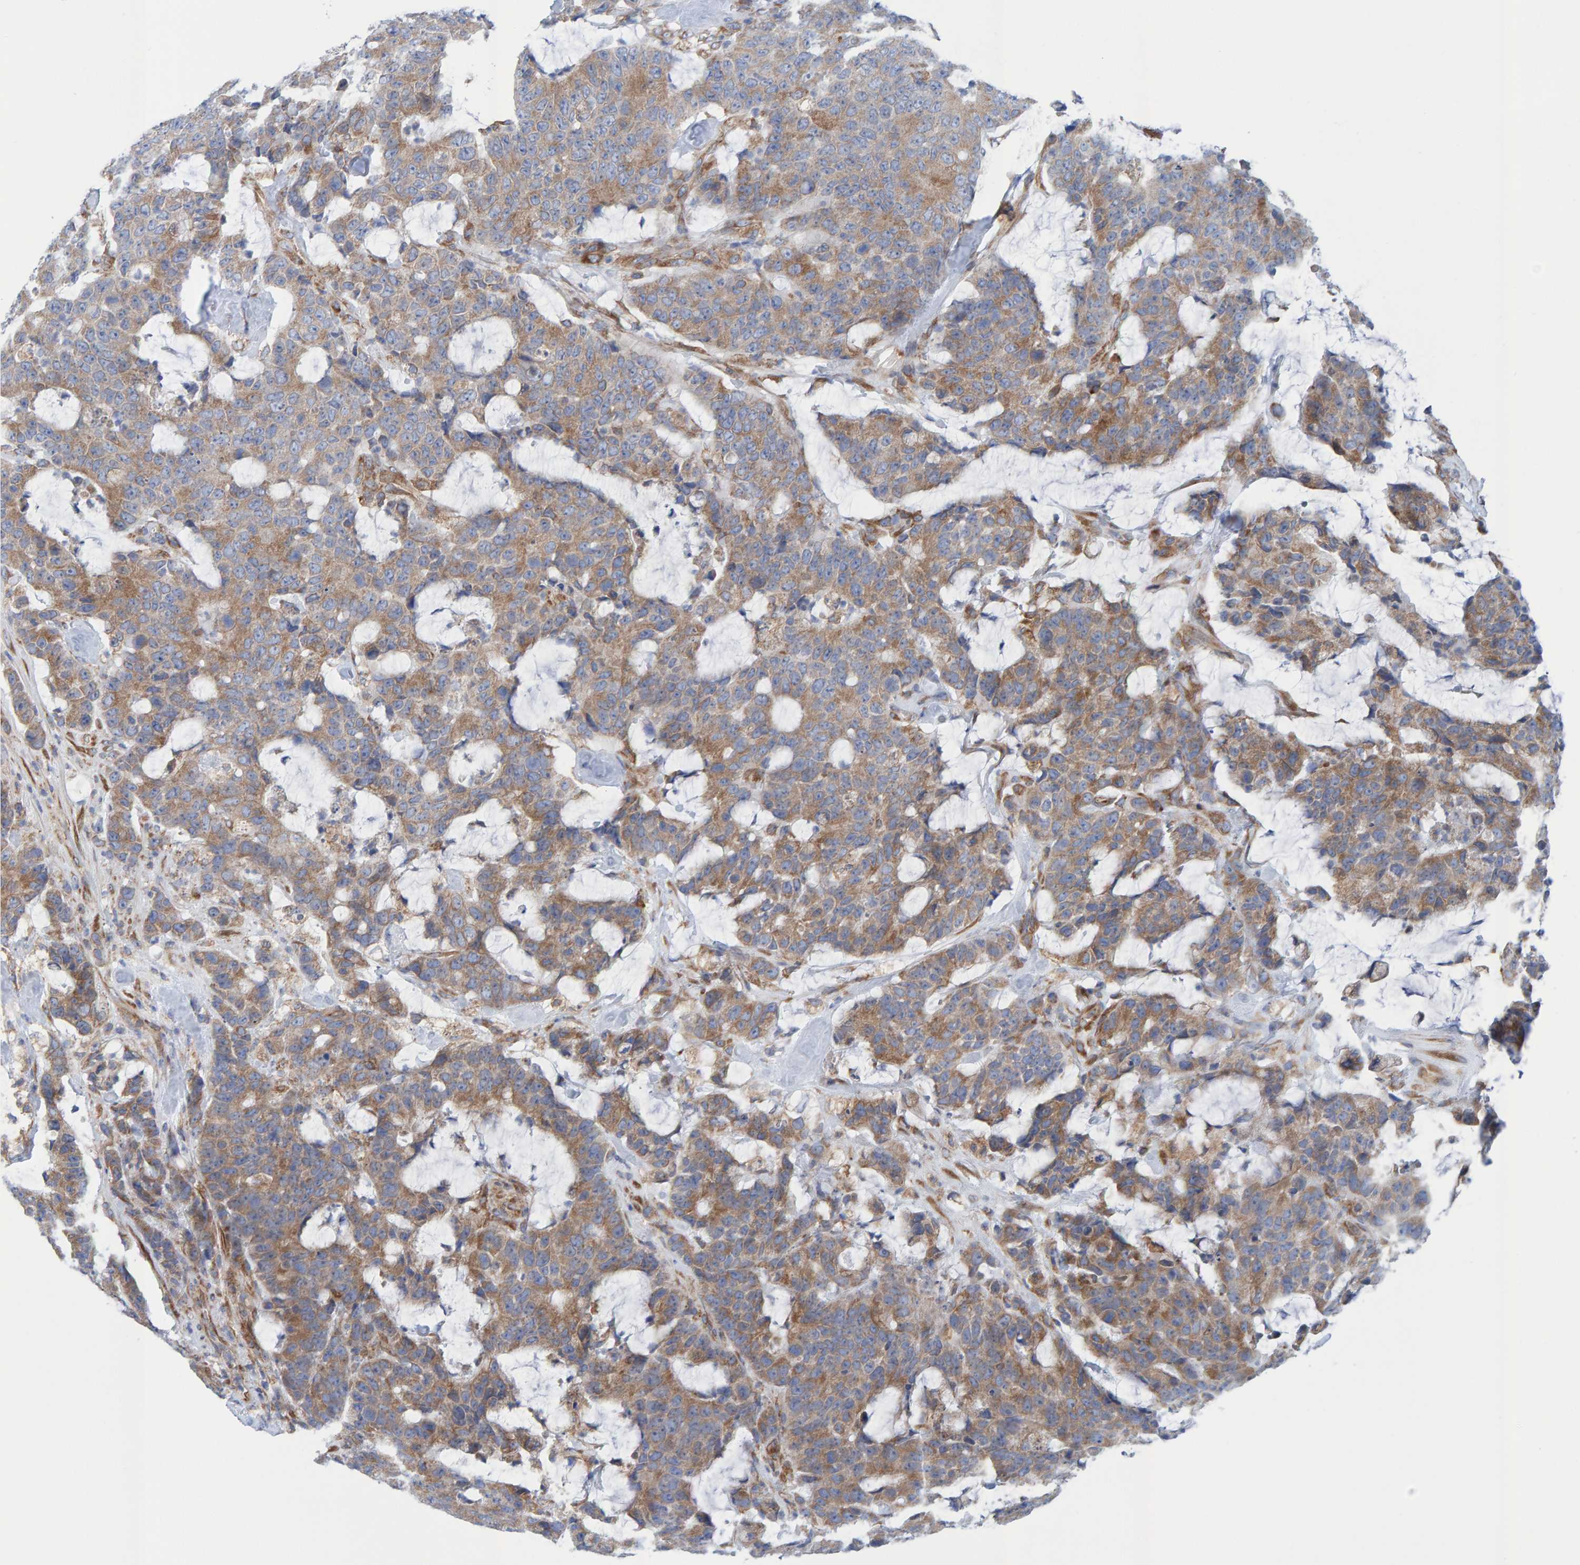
{"staining": {"intensity": "moderate", "quantity": ">75%", "location": "cytoplasmic/membranous"}, "tissue": "colorectal cancer", "cell_type": "Tumor cells", "image_type": "cancer", "snomed": [{"axis": "morphology", "description": "Adenocarcinoma, NOS"}, {"axis": "topography", "description": "Colon"}], "caption": "A high-resolution histopathology image shows IHC staining of adenocarcinoma (colorectal), which shows moderate cytoplasmic/membranous positivity in approximately >75% of tumor cells. The staining is performed using DAB (3,3'-diaminobenzidine) brown chromogen to label protein expression. The nuclei are counter-stained blue using hematoxylin.", "gene": "CDK5RAP3", "patient": {"sex": "female", "age": 86}}